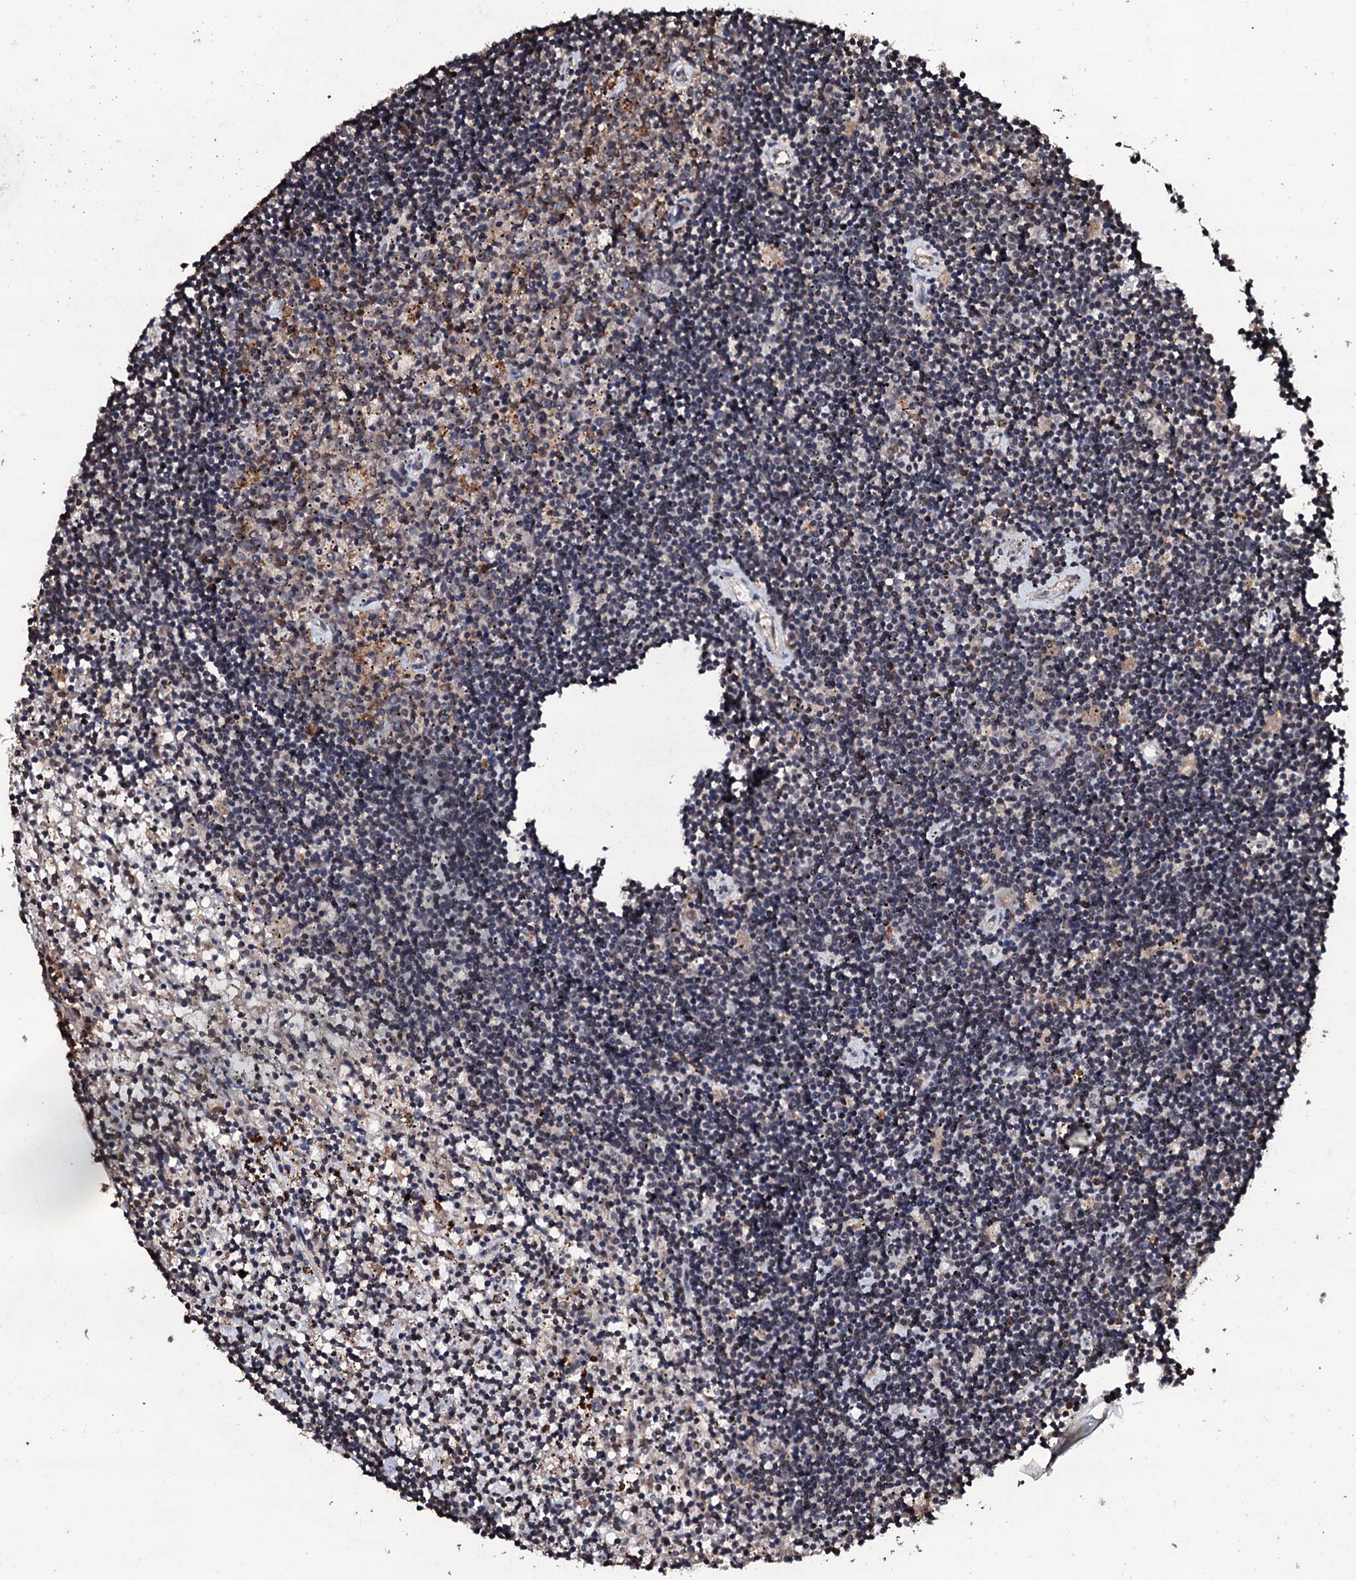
{"staining": {"intensity": "weak", "quantity": "<25%", "location": "cytoplasmic/membranous"}, "tissue": "lymphoma", "cell_type": "Tumor cells", "image_type": "cancer", "snomed": [{"axis": "morphology", "description": "Malignant lymphoma, non-Hodgkin's type, Low grade"}, {"axis": "topography", "description": "Spleen"}], "caption": "This is an IHC histopathology image of human low-grade malignant lymphoma, non-Hodgkin's type. There is no staining in tumor cells.", "gene": "SDHAF2", "patient": {"sex": "male", "age": 76}}